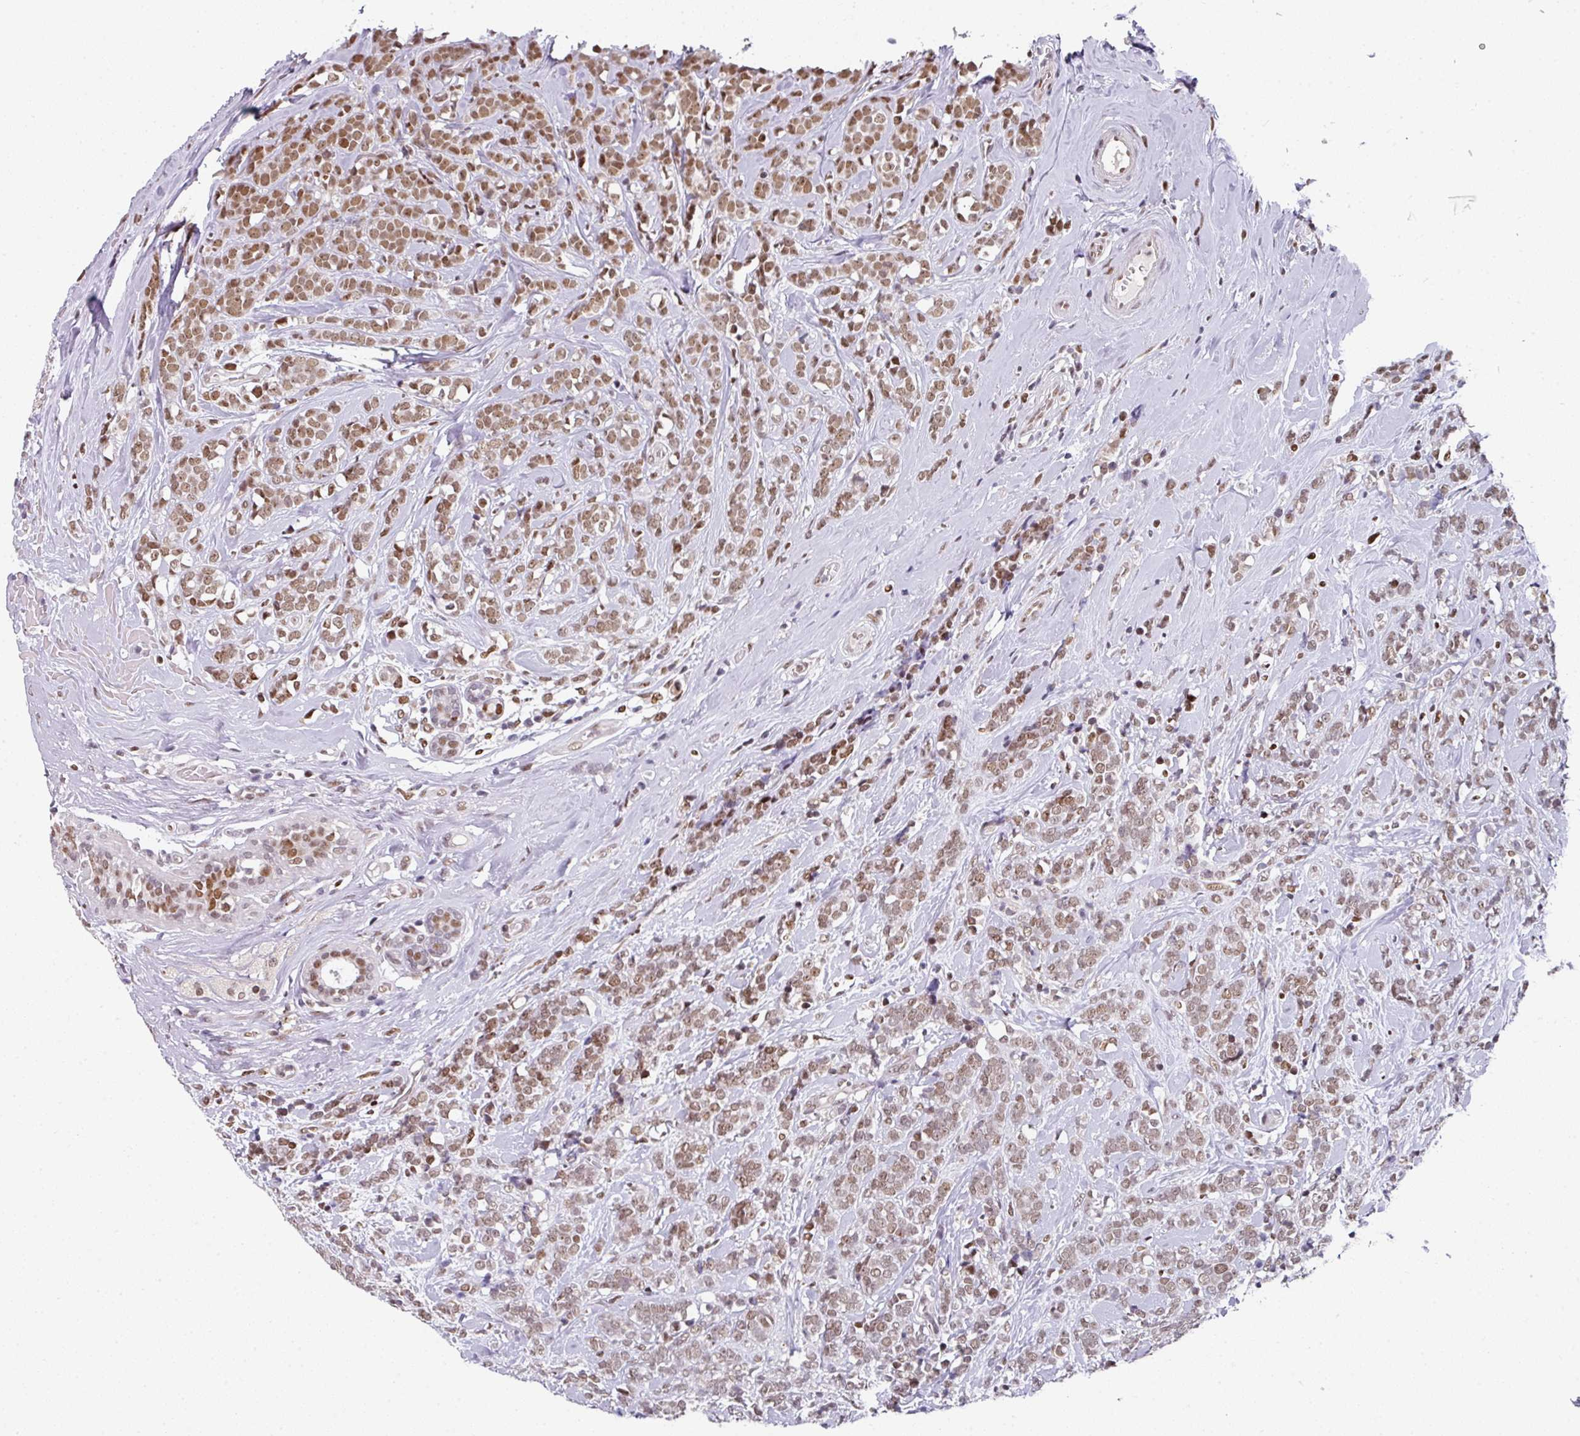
{"staining": {"intensity": "moderate", "quantity": ">75%", "location": "nuclear"}, "tissue": "breast cancer", "cell_type": "Tumor cells", "image_type": "cancer", "snomed": [{"axis": "morphology", "description": "Lobular carcinoma"}, {"axis": "topography", "description": "Breast"}], "caption": "Immunohistochemistry (IHC) histopathology image of breast cancer stained for a protein (brown), which displays medium levels of moderate nuclear expression in approximately >75% of tumor cells.", "gene": "RAD50", "patient": {"sex": "female", "age": 58}}